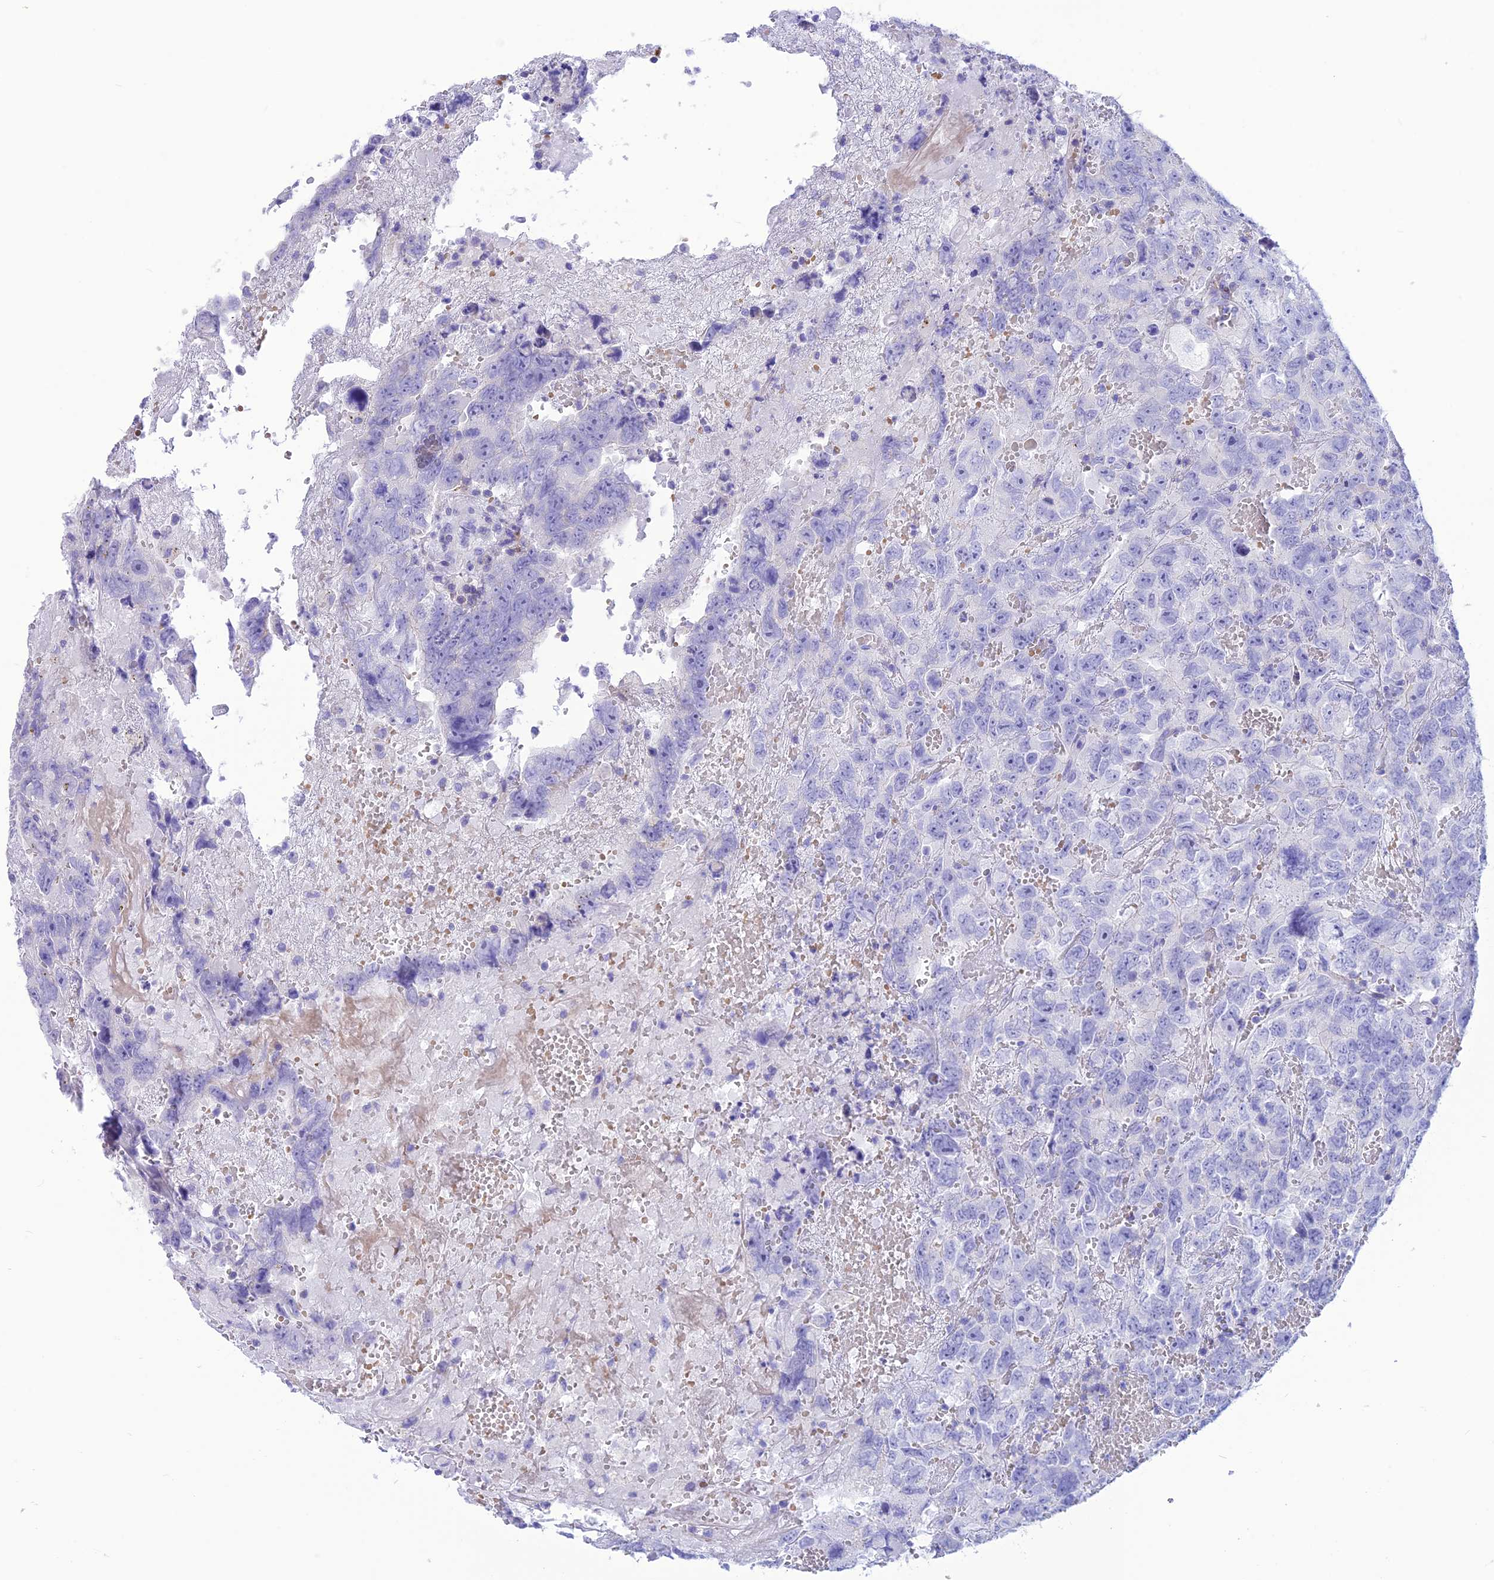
{"staining": {"intensity": "negative", "quantity": "none", "location": "none"}, "tissue": "testis cancer", "cell_type": "Tumor cells", "image_type": "cancer", "snomed": [{"axis": "morphology", "description": "Carcinoma, Embryonal, NOS"}, {"axis": "topography", "description": "Testis"}], "caption": "IHC photomicrograph of human embryonal carcinoma (testis) stained for a protein (brown), which demonstrates no expression in tumor cells. (DAB (3,3'-diaminobenzidine) immunohistochemistry with hematoxylin counter stain).", "gene": "GLYATL1", "patient": {"sex": "male", "age": 45}}